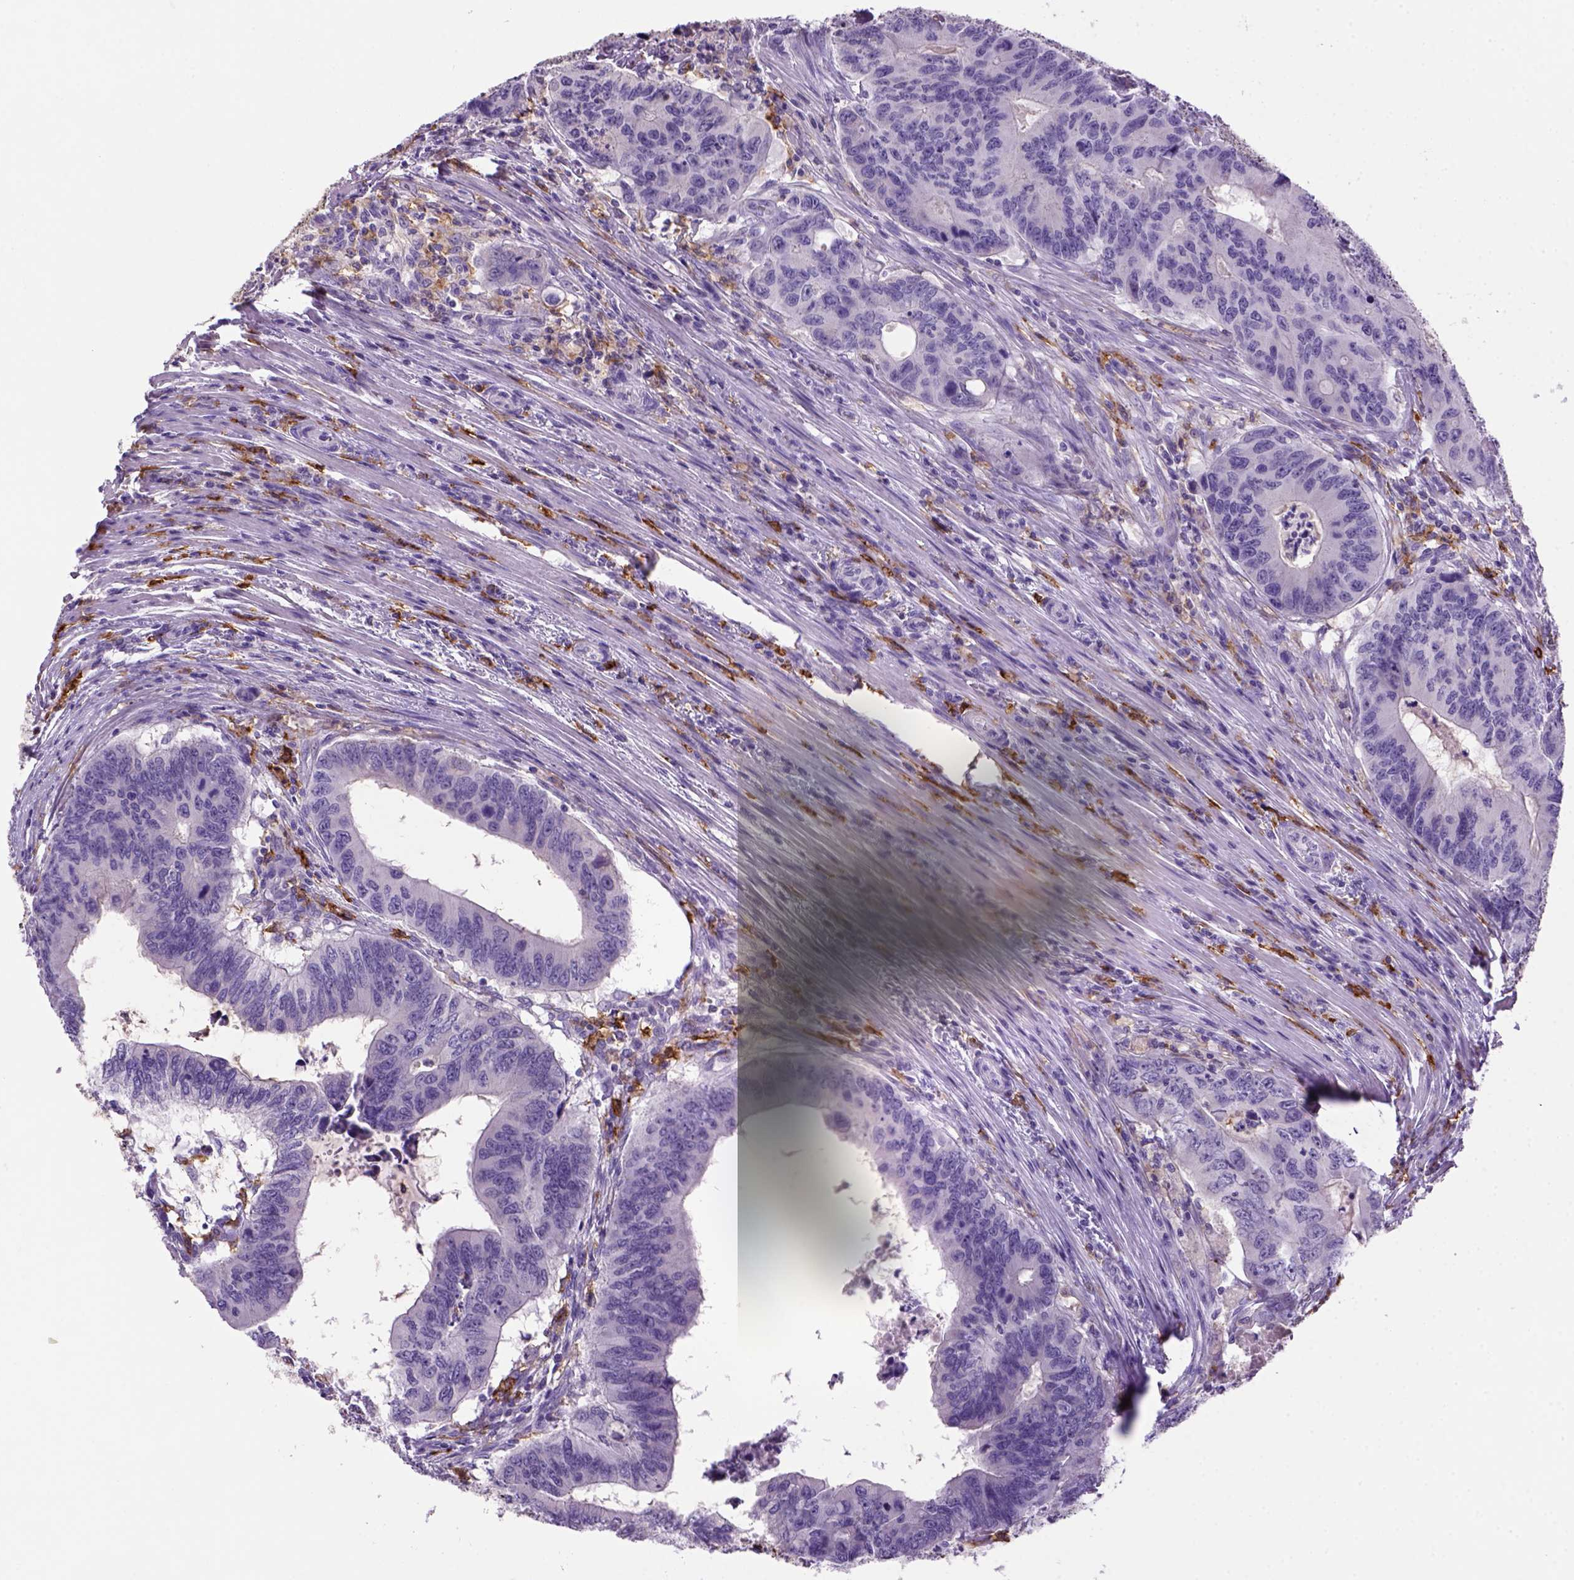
{"staining": {"intensity": "negative", "quantity": "none", "location": "none"}, "tissue": "colorectal cancer", "cell_type": "Tumor cells", "image_type": "cancer", "snomed": [{"axis": "morphology", "description": "Adenocarcinoma, NOS"}, {"axis": "topography", "description": "Colon"}], "caption": "A high-resolution photomicrograph shows immunohistochemistry (IHC) staining of colorectal adenocarcinoma, which demonstrates no significant staining in tumor cells. The staining was performed using DAB to visualize the protein expression in brown, while the nuclei were stained in blue with hematoxylin (Magnification: 20x).", "gene": "CD14", "patient": {"sex": "male", "age": 53}}